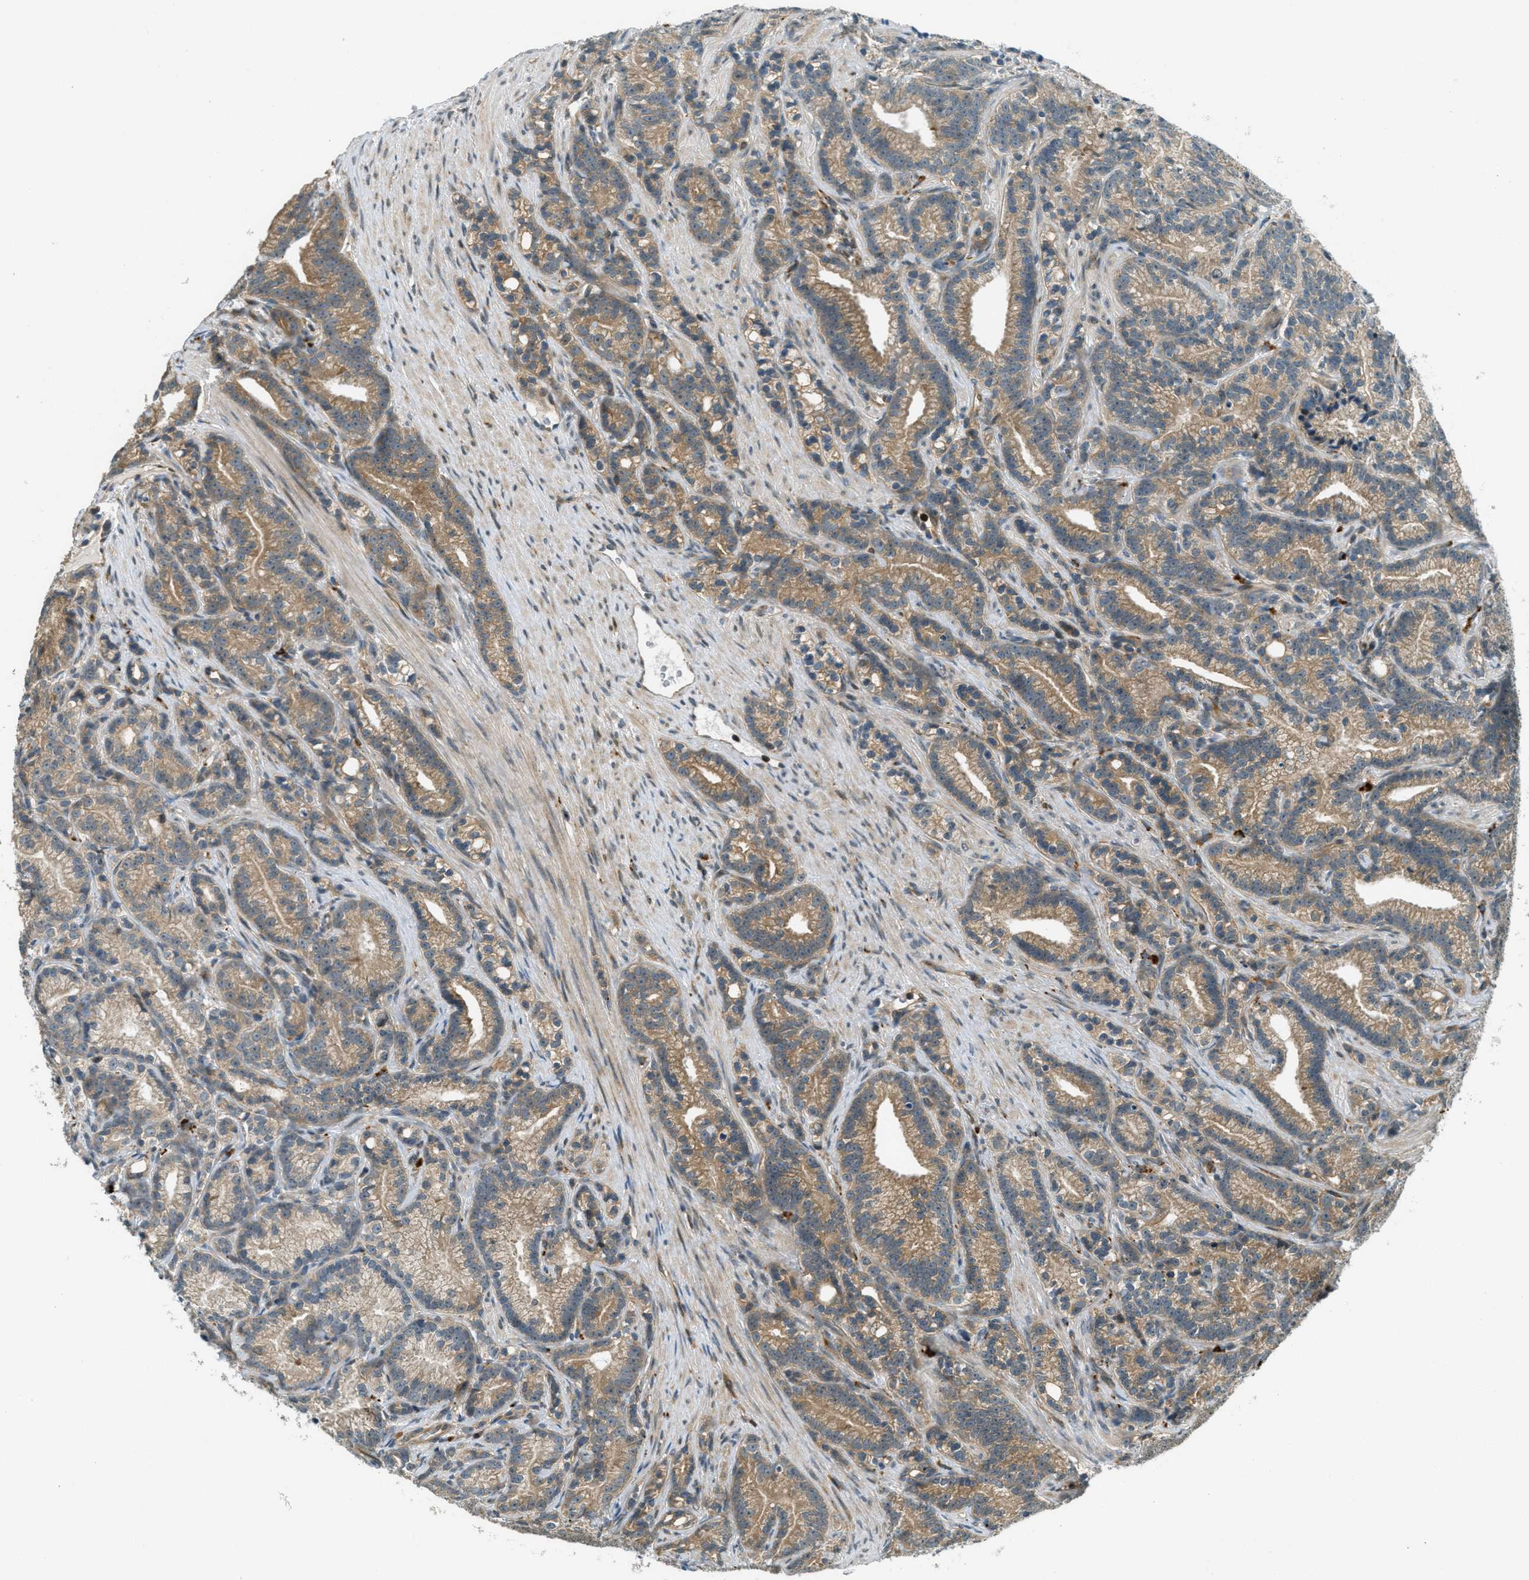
{"staining": {"intensity": "moderate", "quantity": ">75%", "location": "cytoplasmic/membranous"}, "tissue": "prostate cancer", "cell_type": "Tumor cells", "image_type": "cancer", "snomed": [{"axis": "morphology", "description": "Adenocarcinoma, Low grade"}, {"axis": "topography", "description": "Prostate"}], "caption": "High-magnification brightfield microscopy of prostate cancer (low-grade adenocarcinoma) stained with DAB (3,3'-diaminobenzidine) (brown) and counterstained with hematoxylin (blue). tumor cells exhibit moderate cytoplasmic/membranous expression is identified in approximately>75% of cells. (DAB IHC with brightfield microscopy, high magnification).", "gene": "PTPN23", "patient": {"sex": "male", "age": 89}}